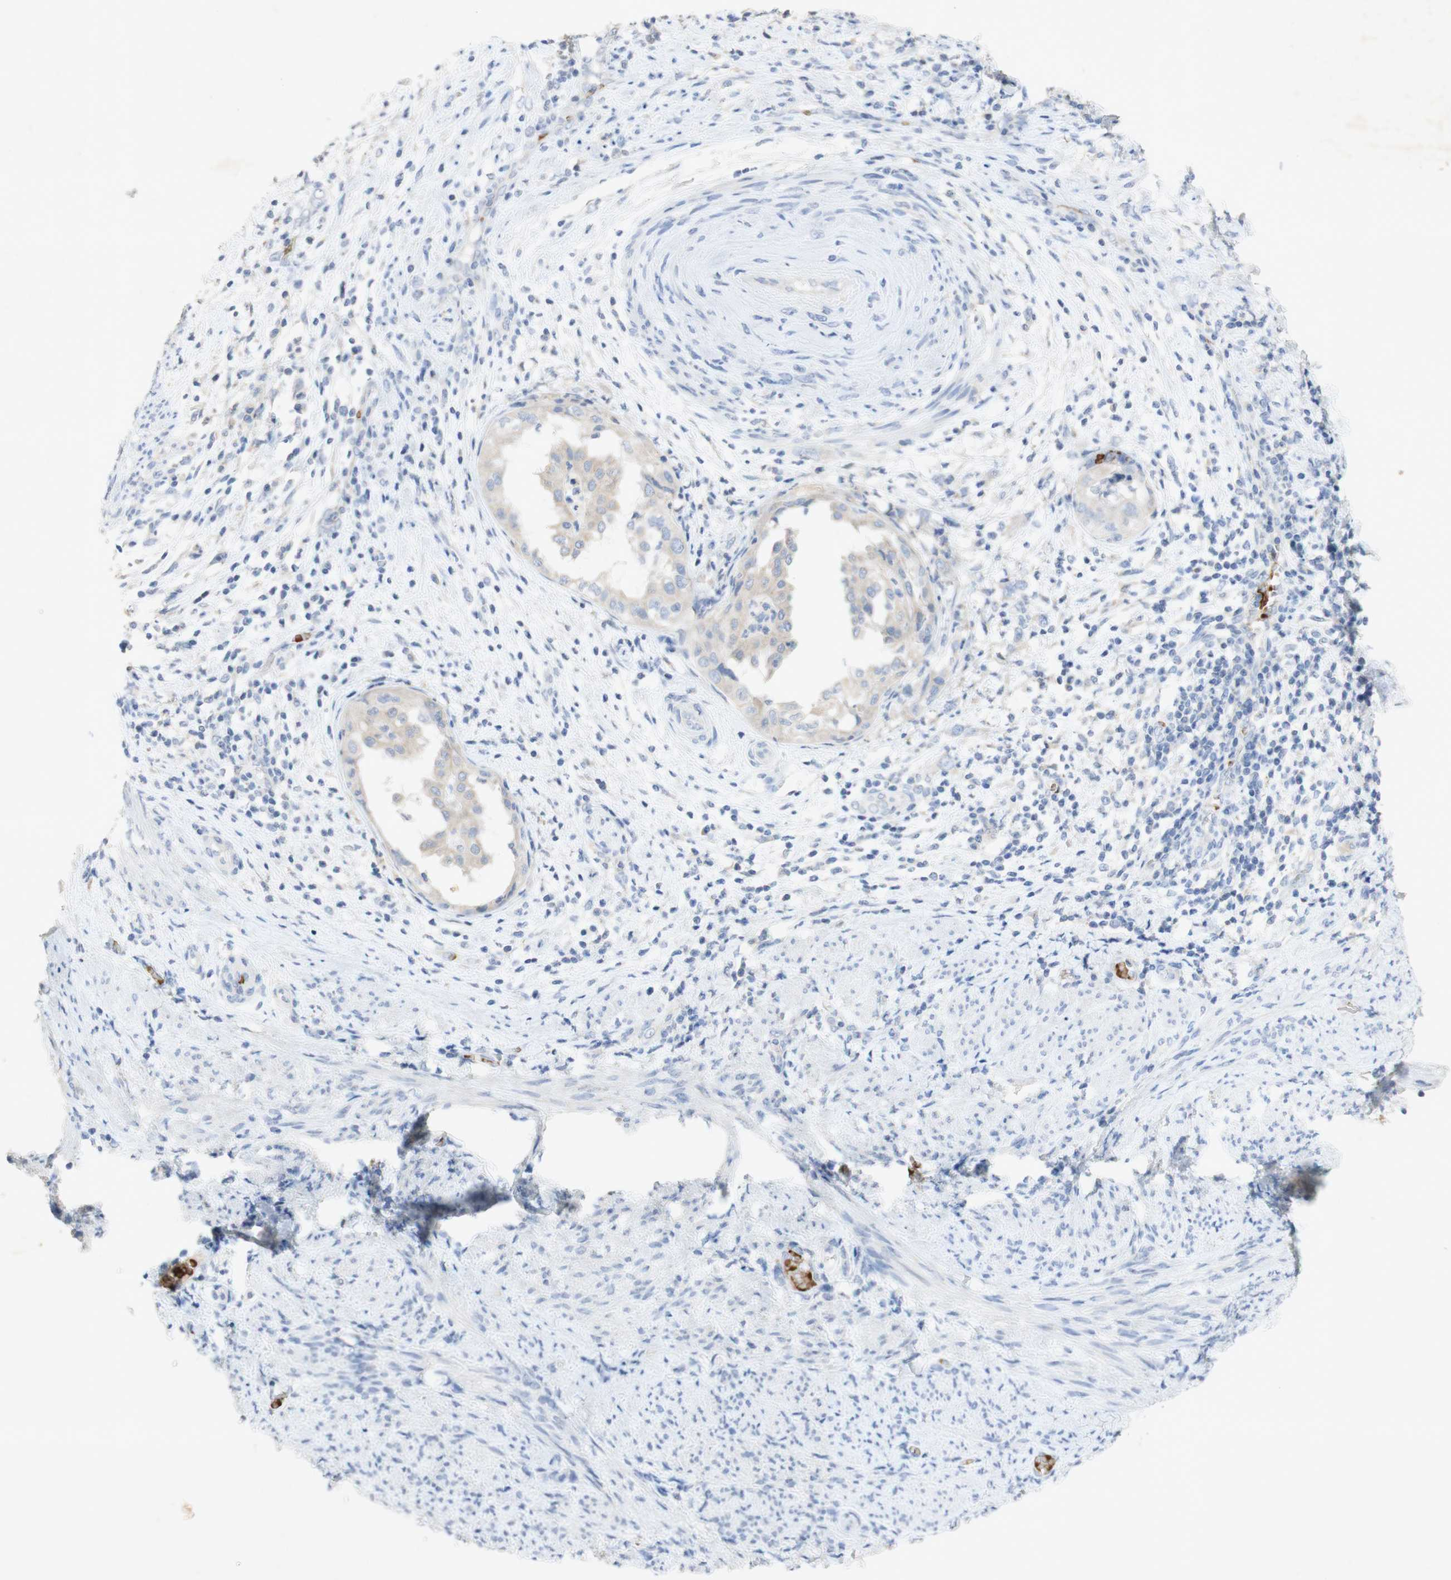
{"staining": {"intensity": "weak", "quantity": "<25%", "location": "cytoplasmic/membranous"}, "tissue": "endometrial cancer", "cell_type": "Tumor cells", "image_type": "cancer", "snomed": [{"axis": "morphology", "description": "Adenocarcinoma, NOS"}, {"axis": "topography", "description": "Endometrium"}], "caption": "This photomicrograph is of adenocarcinoma (endometrial) stained with IHC to label a protein in brown with the nuclei are counter-stained blue. There is no positivity in tumor cells.", "gene": "EPO", "patient": {"sex": "female", "age": 85}}